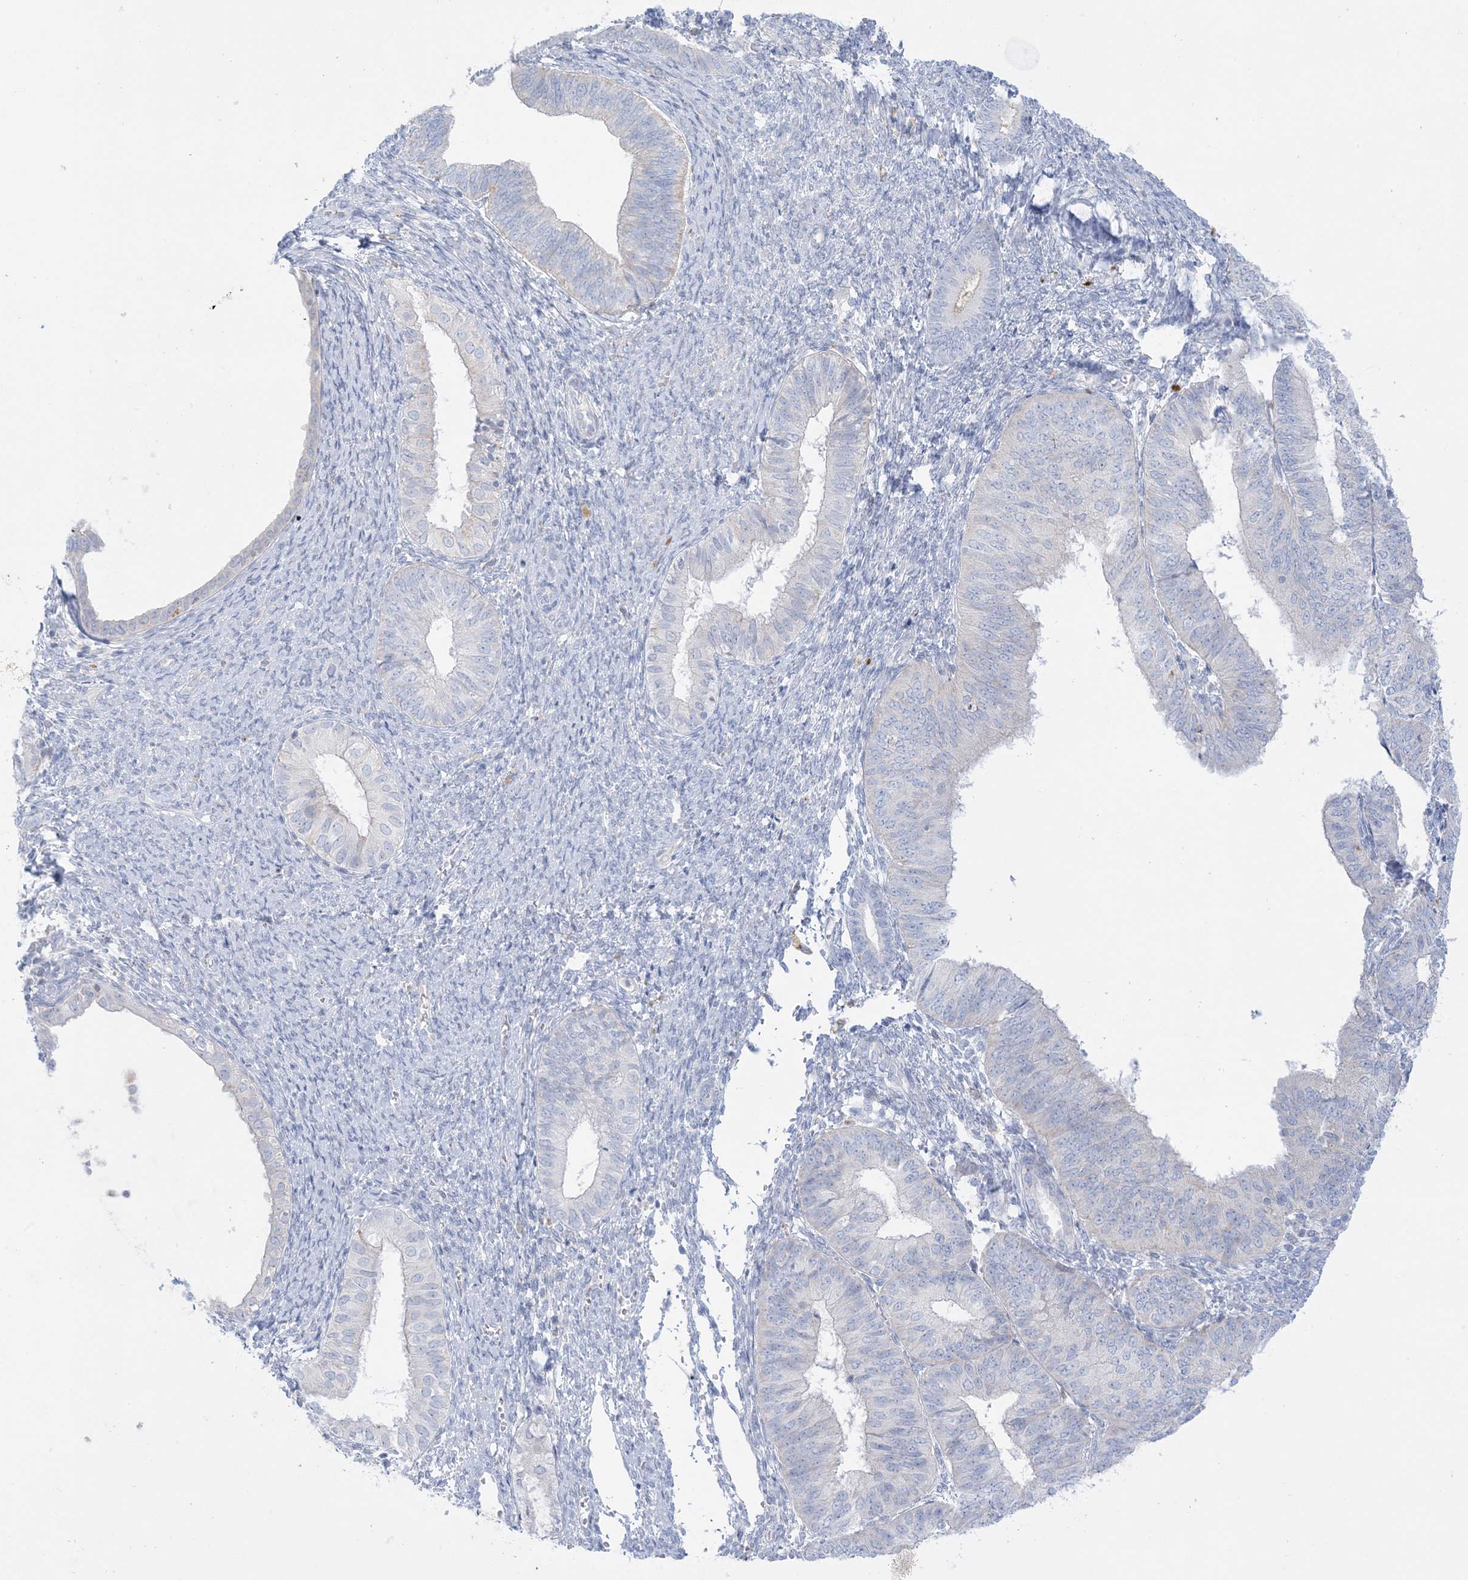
{"staining": {"intensity": "negative", "quantity": "none", "location": "none"}, "tissue": "endometrial cancer", "cell_type": "Tumor cells", "image_type": "cancer", "snomed": [{"axis": "morphology", "description": "Adenocarcinoma, NOS"}, {"axis": "topography", "description": "Endometrium"}], "caption": "Tumor cells are negative for protein expression in human endometrial cancer (adenocarcinoma). (DAB IHC with hematoxylin counter stain).", "gene": "KCTD6", "patient": {"sex": "female", "age": 58}}